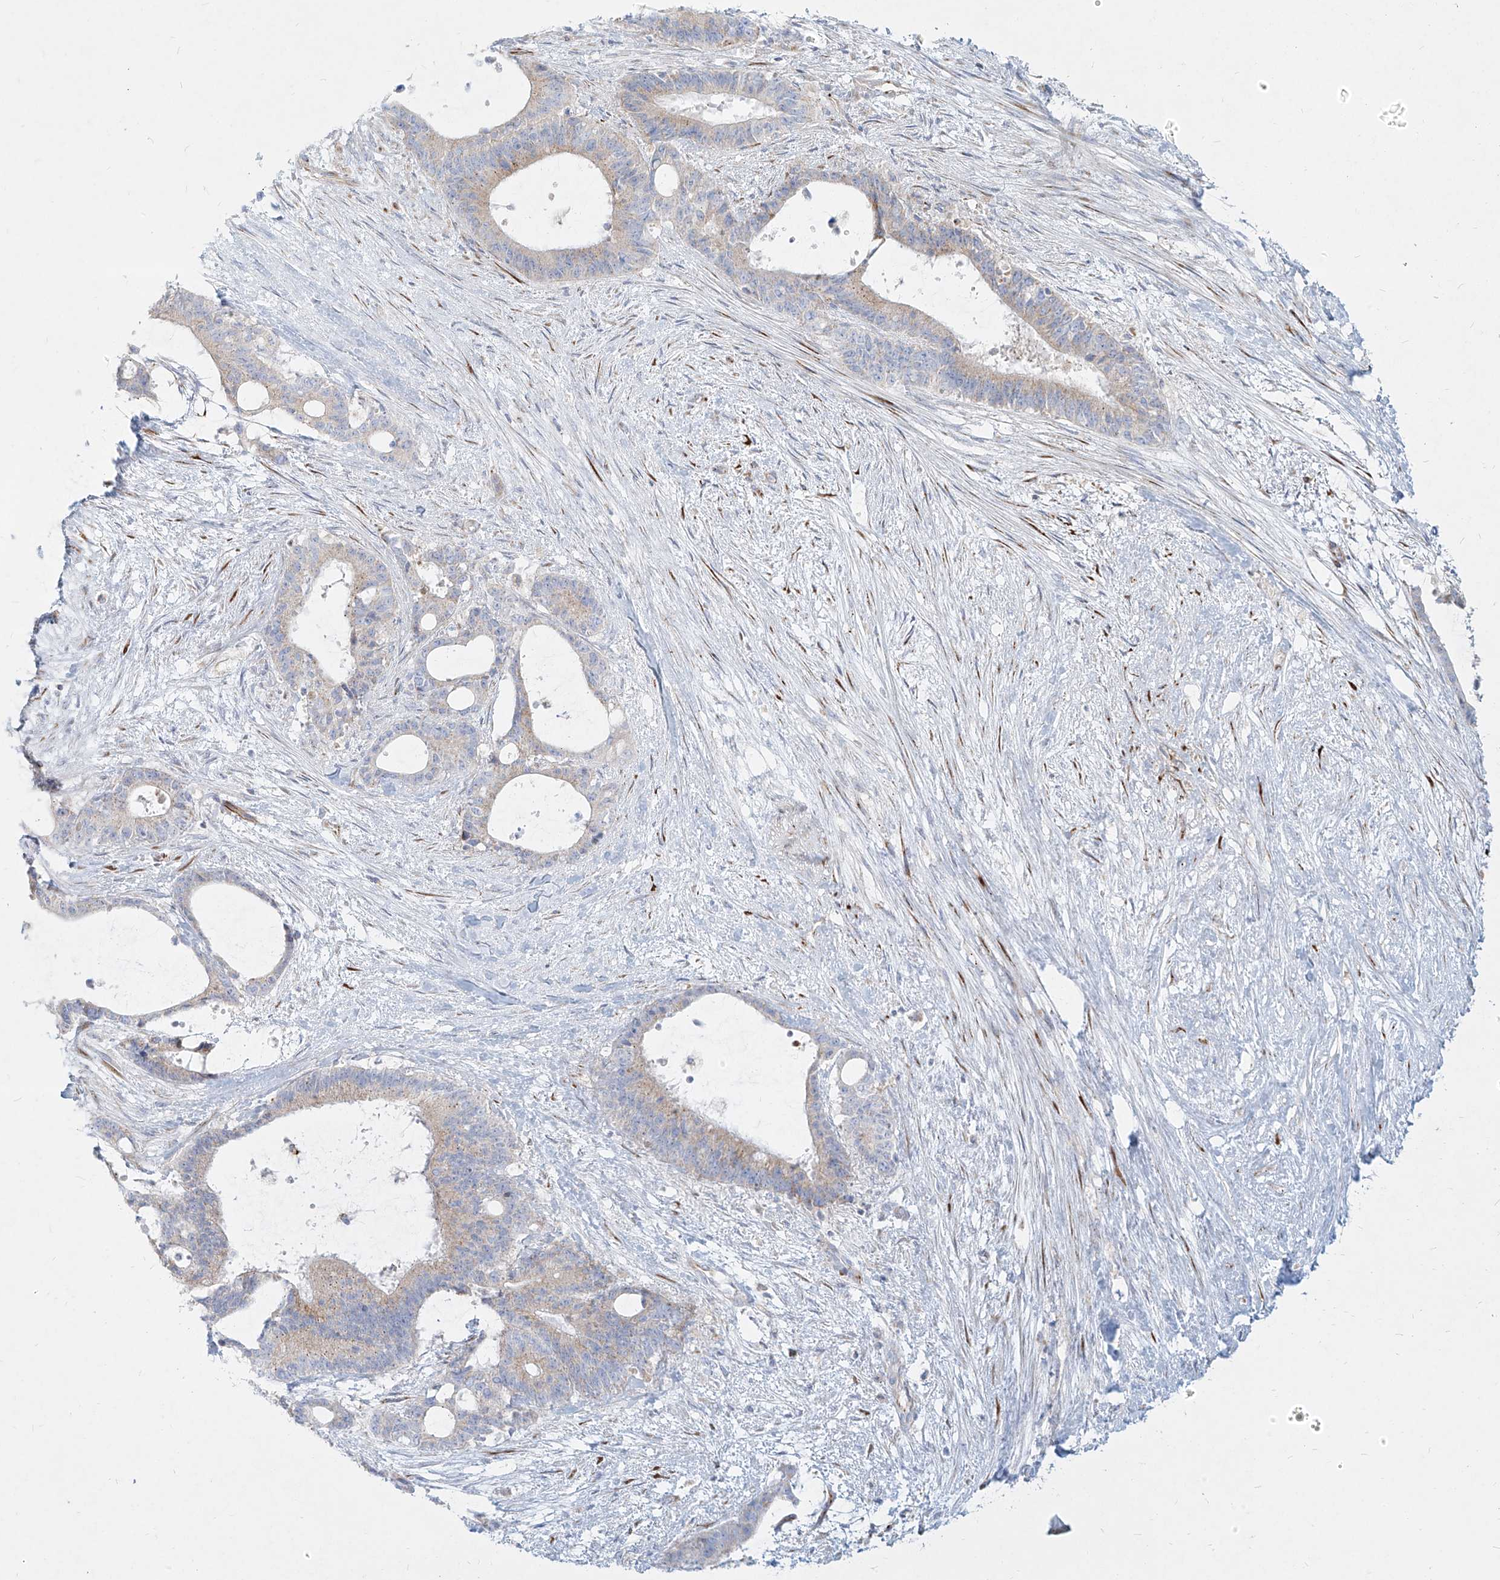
{"staining": {"intensity": "weak", "quantity": "25%-75%", "location": "cytoplasmic/membranous"}, "tissue": "liver cancer", "cell_type": "Tumor cells", "image_type": "cancer", "snomed": [{"axis": "morphology", "description": "Normal tissue, NOS"}, {"axis": "morphology", "description": "Cholangiocarcinoma"}, {"axis": "topography", "description": "Liver"}, {"axis": "topography", "description": "Peripheral nerve tissue"}], "caption": "A high-resolution micrograph shows immunohistochemistry (IHC) staining of liver cancer, which reveals weak cytoplasmic/membranous staining in about 25%-75% of tumor cells.", "gene": "MTX2", "patient": {"sex": "female", "age": 73}}